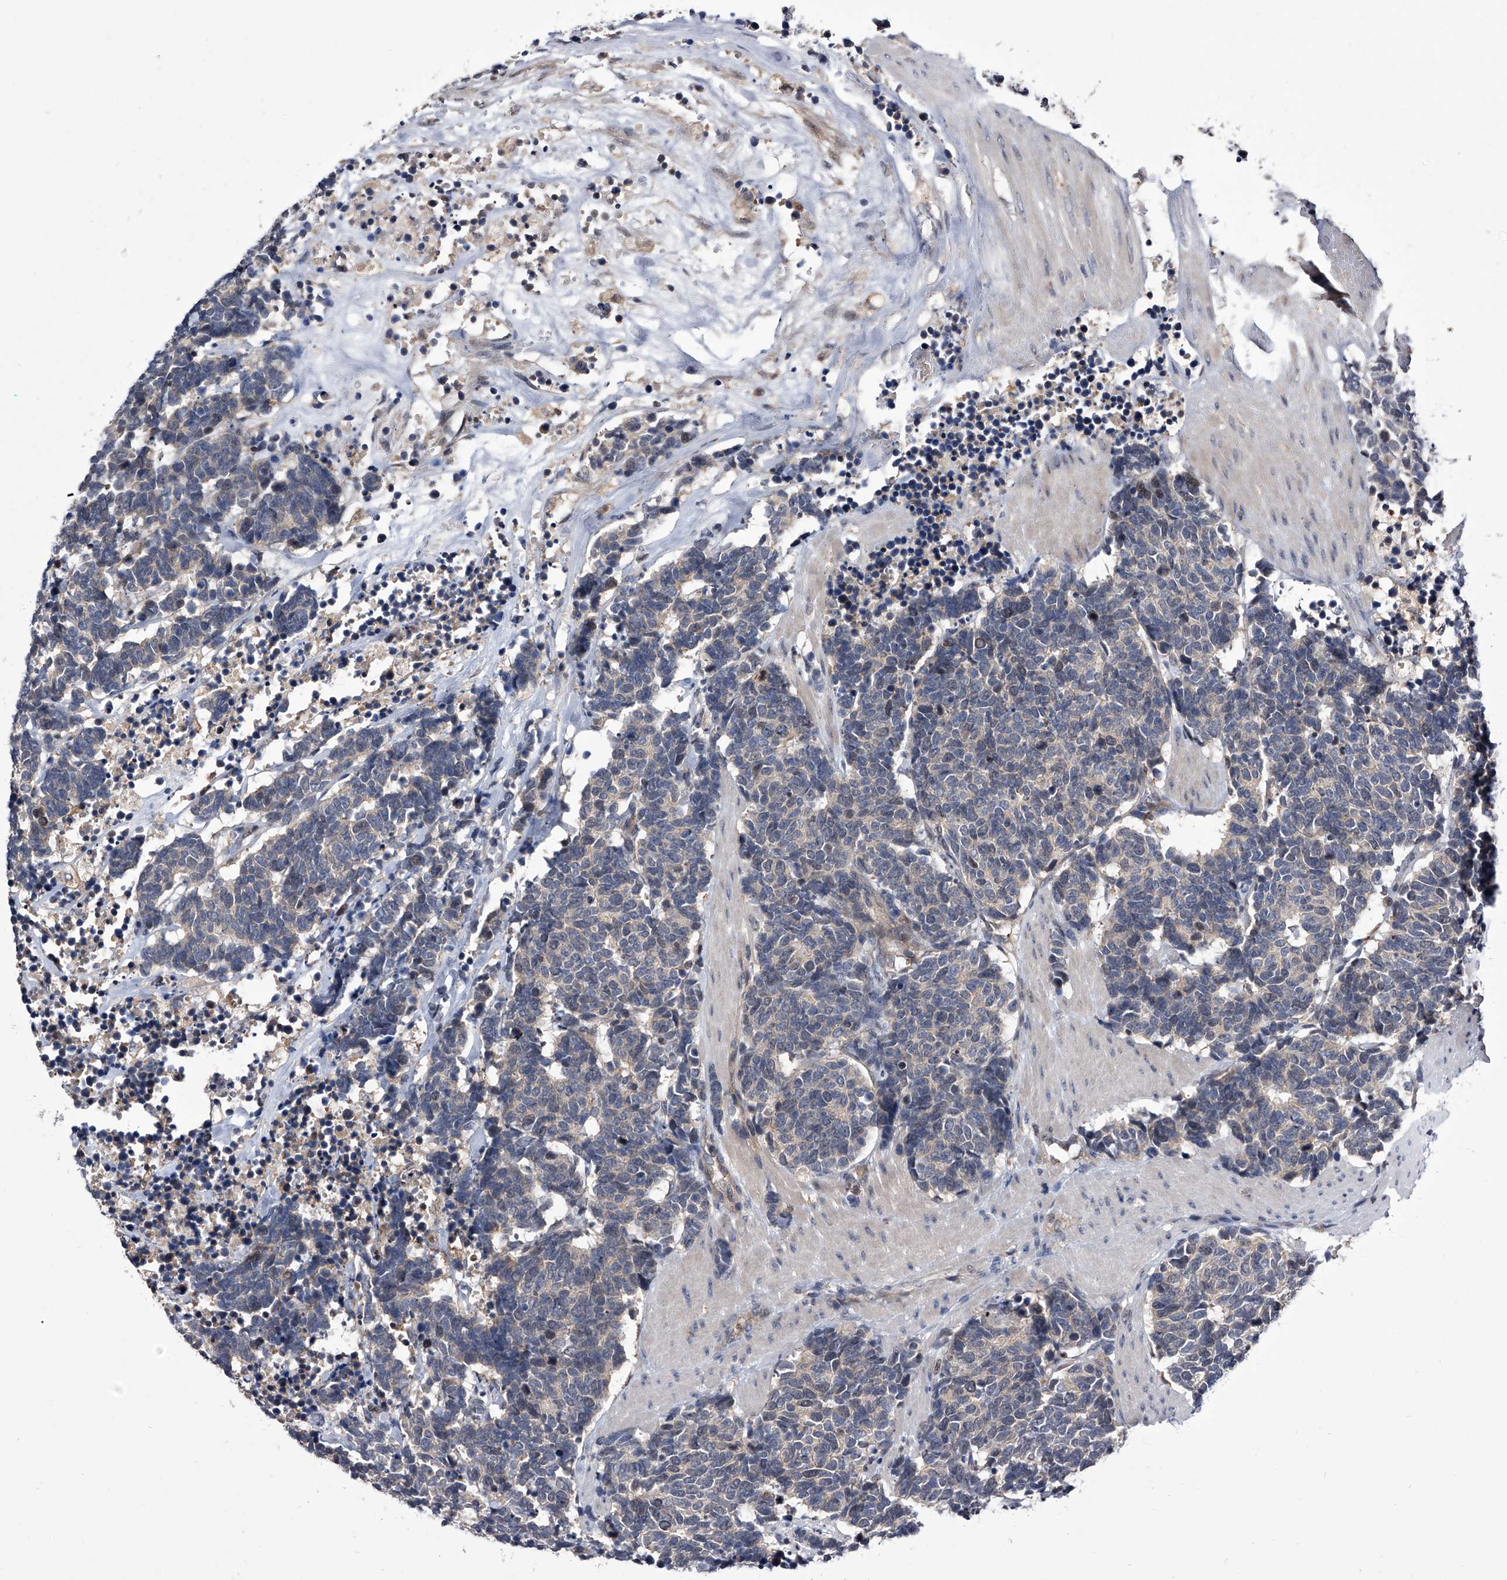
{"staining": {"intensity": "negative", "quantity": "none", "location": "none"}, "tissue": "carcinoid", "cell_type": "Tumor cells", "image_type": "cancer", "snomed": [{"axis": "morphology", "description": "Carcinoma, NOS"}, {"axis": "morphology", "description": "Carcinoid, malignant, NOS"}, {"axis": "topography", "description": "Urinary bladder"}], "caption": "IHC histopathology image of neoplastic tissue: carcinoid stained with DAB (3,3'-diaminobenzidine) shows no significant protein positivity in tumor cells.", "gene": "PAN3", "patient": {"sex": "male", "age": 57}}